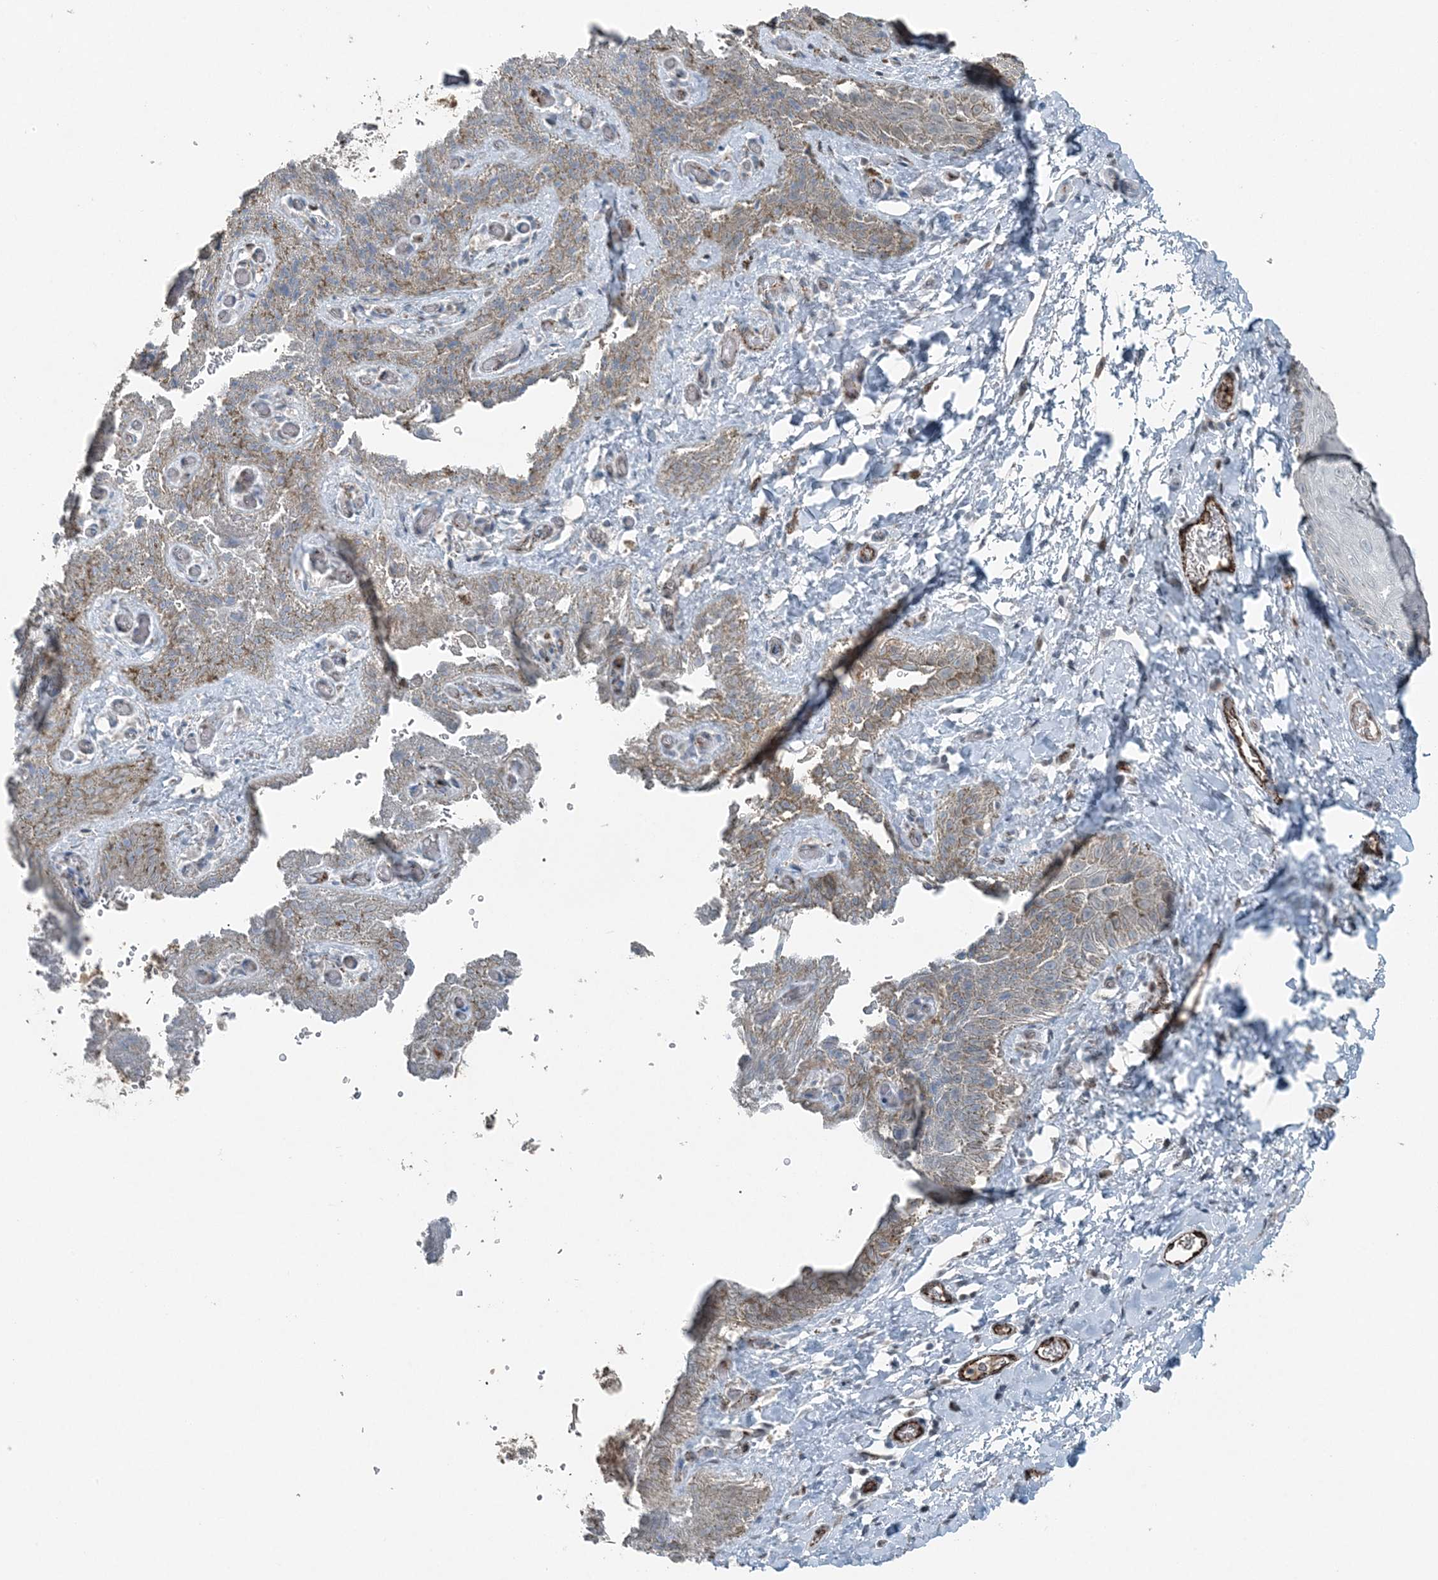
{"staining": {"intensity": "weak", "quantity": "25%-75%", "location": "cytoplasmic/membranous"}, "tissue": "skin", "cell_type": "Epidermal cells", "image_type": "normal", "snomed": [{"axis": "morphology", "description": "Normal tissue, NOS"}, {"axis": "topography", "description": "Anal"}], "caption": "IHC of unremarkable skin demonstrates low levels of weak cytoplasmic/membranous positivity in approximately 25%-75% of epidermal cells. The protein of interest is stained brown, and the nuclei are stained in blue (DAB (3,3'-diaminobenzidine) IHC with brightfield microscopy, high magnification).", "gene": "ELOVL7", "patient": {"sex": "male", "age": 44}}